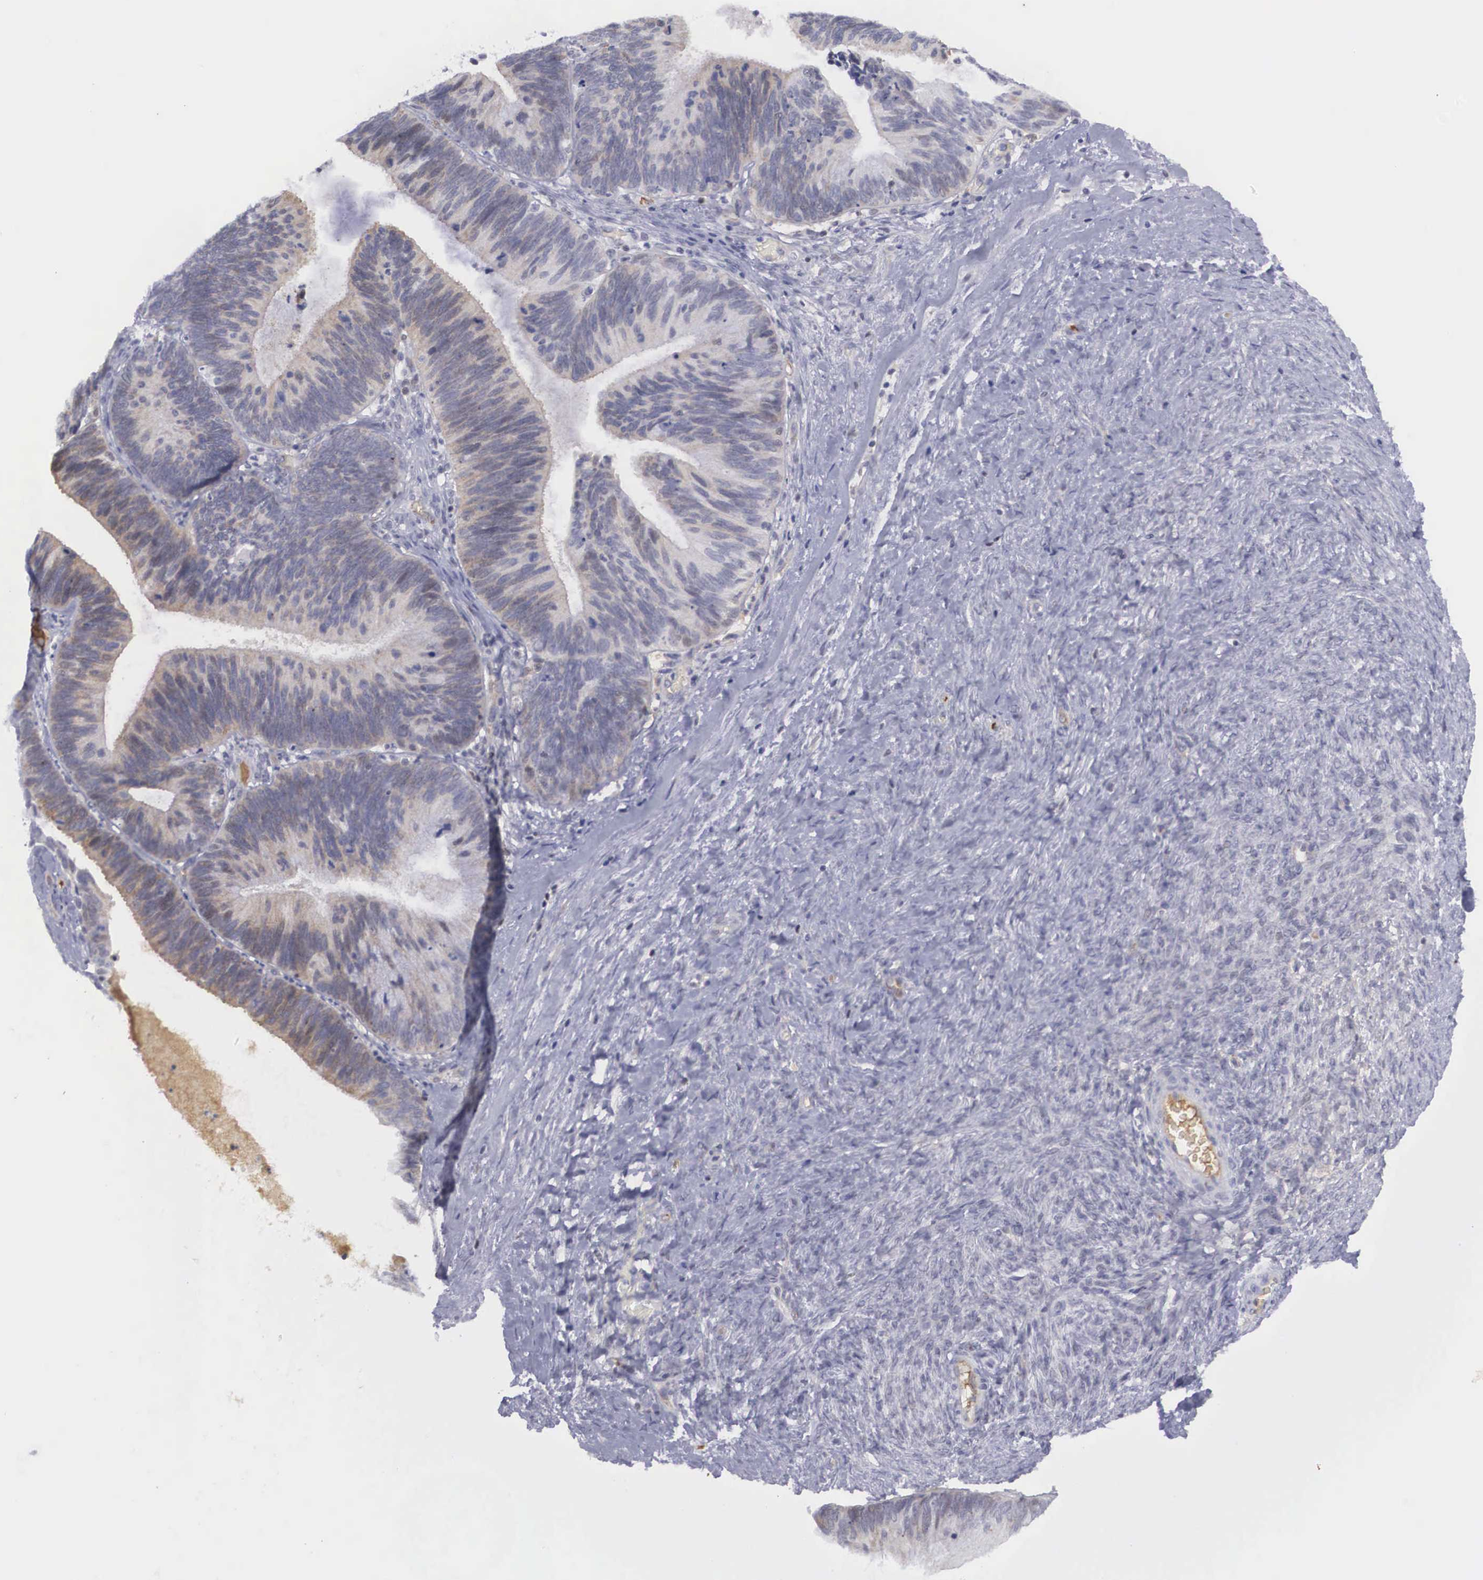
{"staining": {"intensity": "weak", "quantity": "25%-75%", "location": "cytoplasmic/membranous"}, "tissue": "ovarian cancer", "cell_type": "Tumor cells", "image_type": "cancer", "snomed": [{"axis": "morphology", "description": "Carcinoma, endometroid"}, {"axis": "topography", "description": "Ovary"}], "caption": "This is a photomicrograph of IHC staining of ovarian cancer, which shows weak positivity in the cytoplasmic/membranous of tumor cells.", "gene": "RBPJ", "patient": {"sex": "female", "age": 52}}